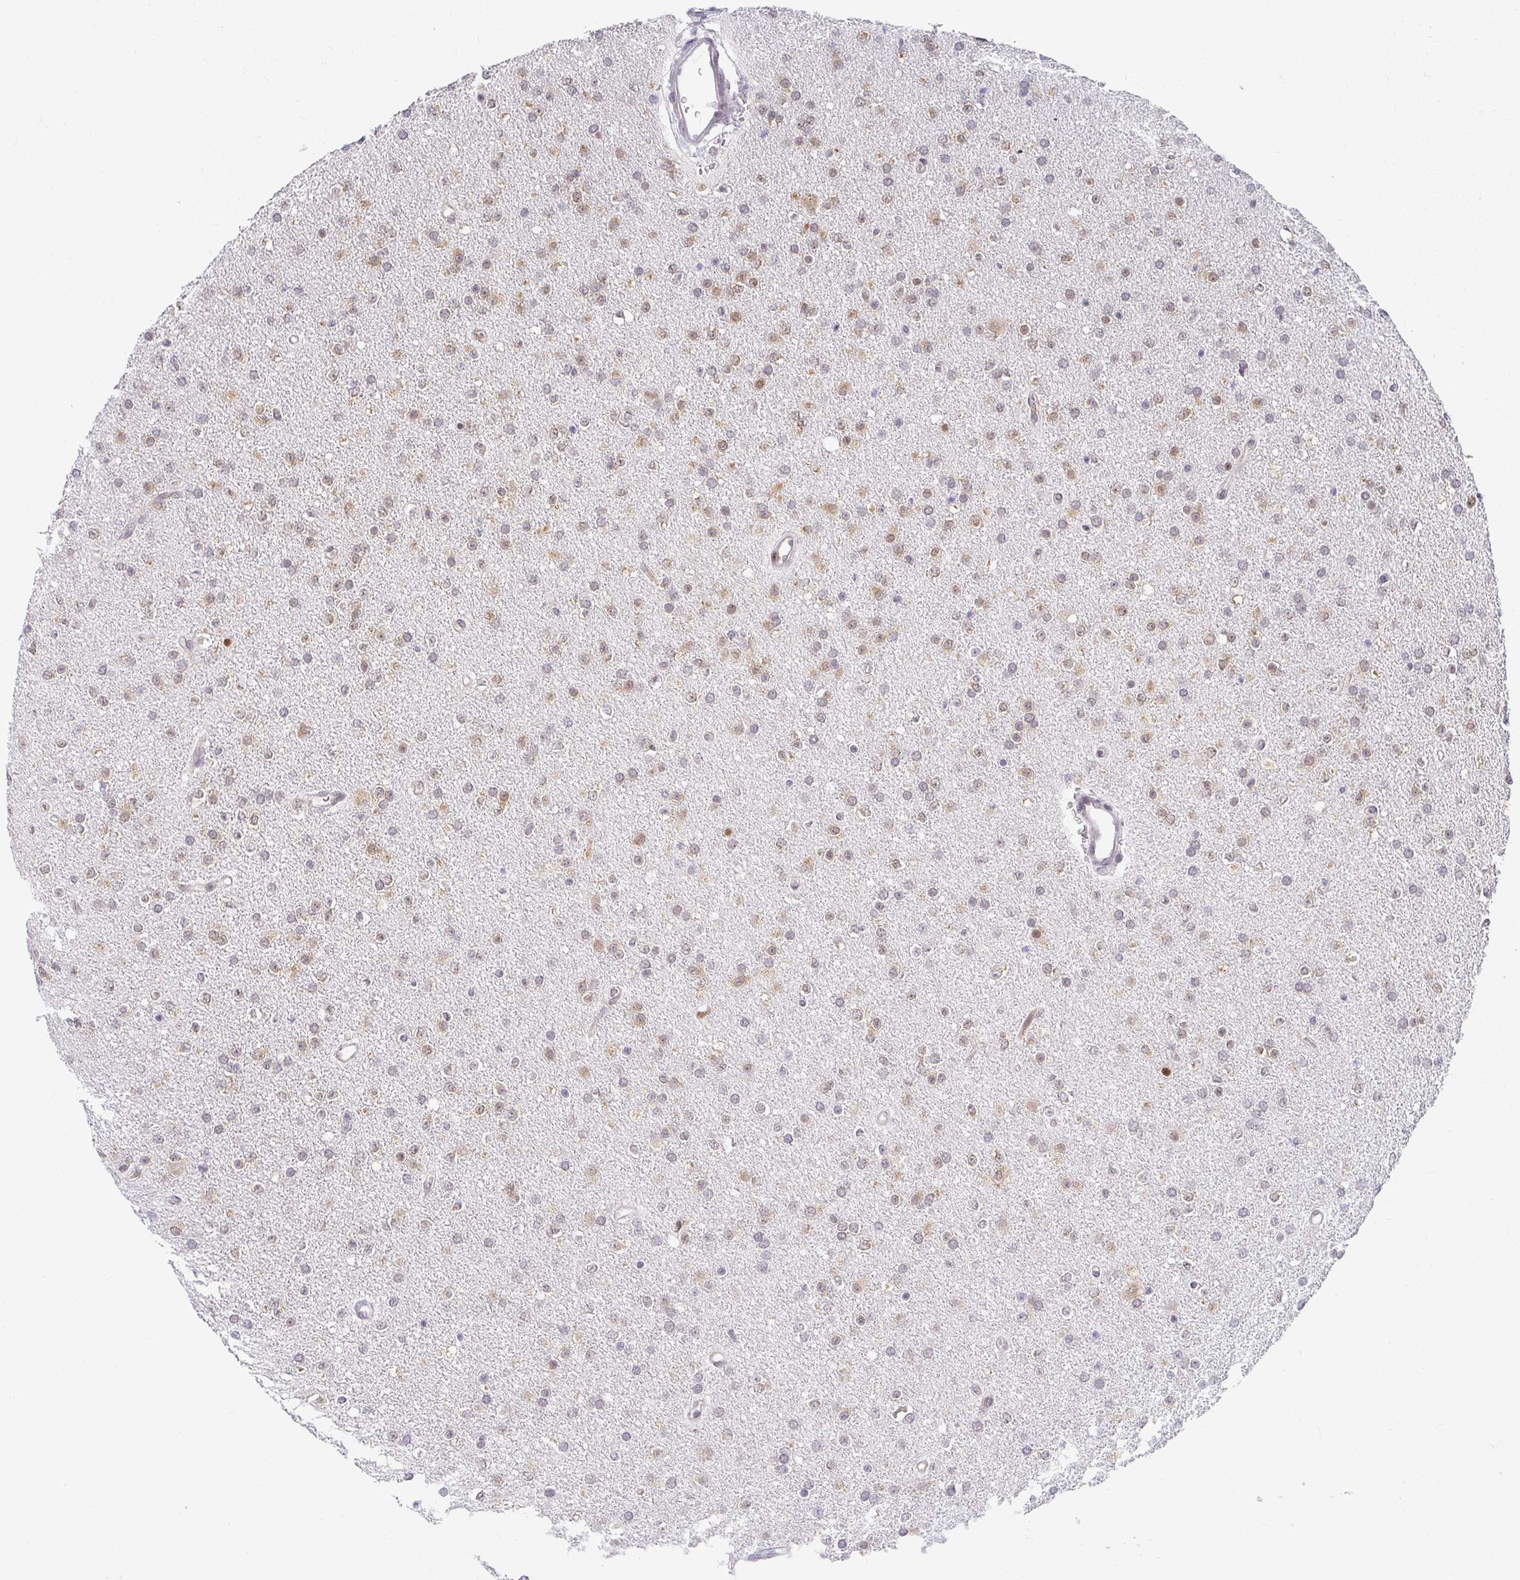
{"staining": {"intensity": "weak", "quantity": "25%-75%", "location": "cytoplasmic/membranous,nuclear"}, "tissue": "glioma", "cell_type": "Tumor cells", "image_type": "cancer", "snomed": [{"axis": "morphology", "description": "Glioma, malignant, Low grade"}, {"axis": "topography", "description": "Brain"}], "caption": "Human glioma stained with a protein marker displays weak staining in tumor cells.", "gene": "SYNCRIP", "patient": {"sex": "female", "age": 34}}